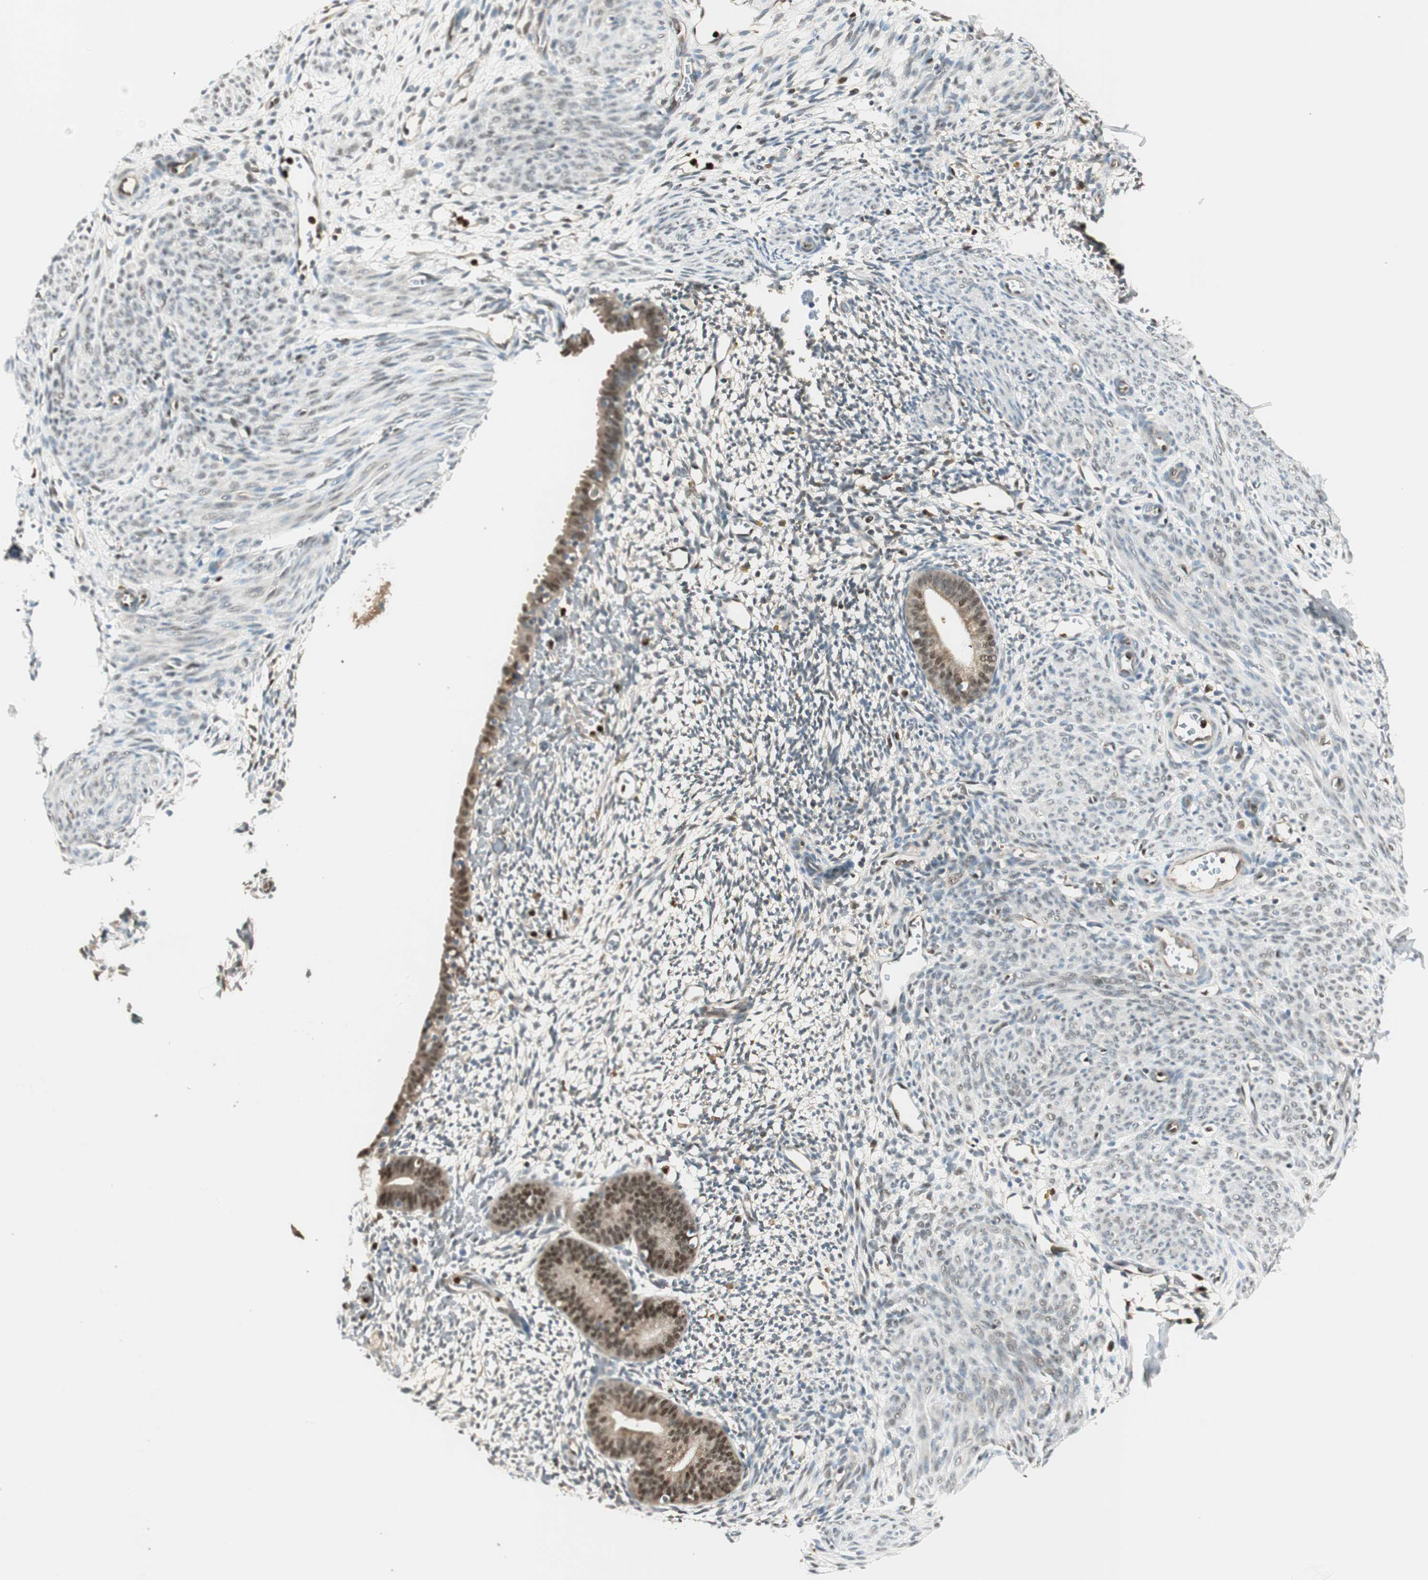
{"staining": {"intensity": "negative", "quantity": "none", "location": "none"}, "tissue": "endometrium", "cell_type": "Cells in endometrial stroma", "image_type": "normal", "snomed": [{"axis": "morphology", "description": "Normal tissue, NOS"}, {"axis": "morphology", "description": "Atrophy, NOS"}, {"axis": "topography", "description": "Uterus"}, {"axis": "topography", "description": "Endometrium"}], "caption": "Photomicrograph shows no protein staining in cells in endometrial stroma of benign endometrium.", "gene": "LTA4H", "patient": {"sex": "female", "age": 68}}